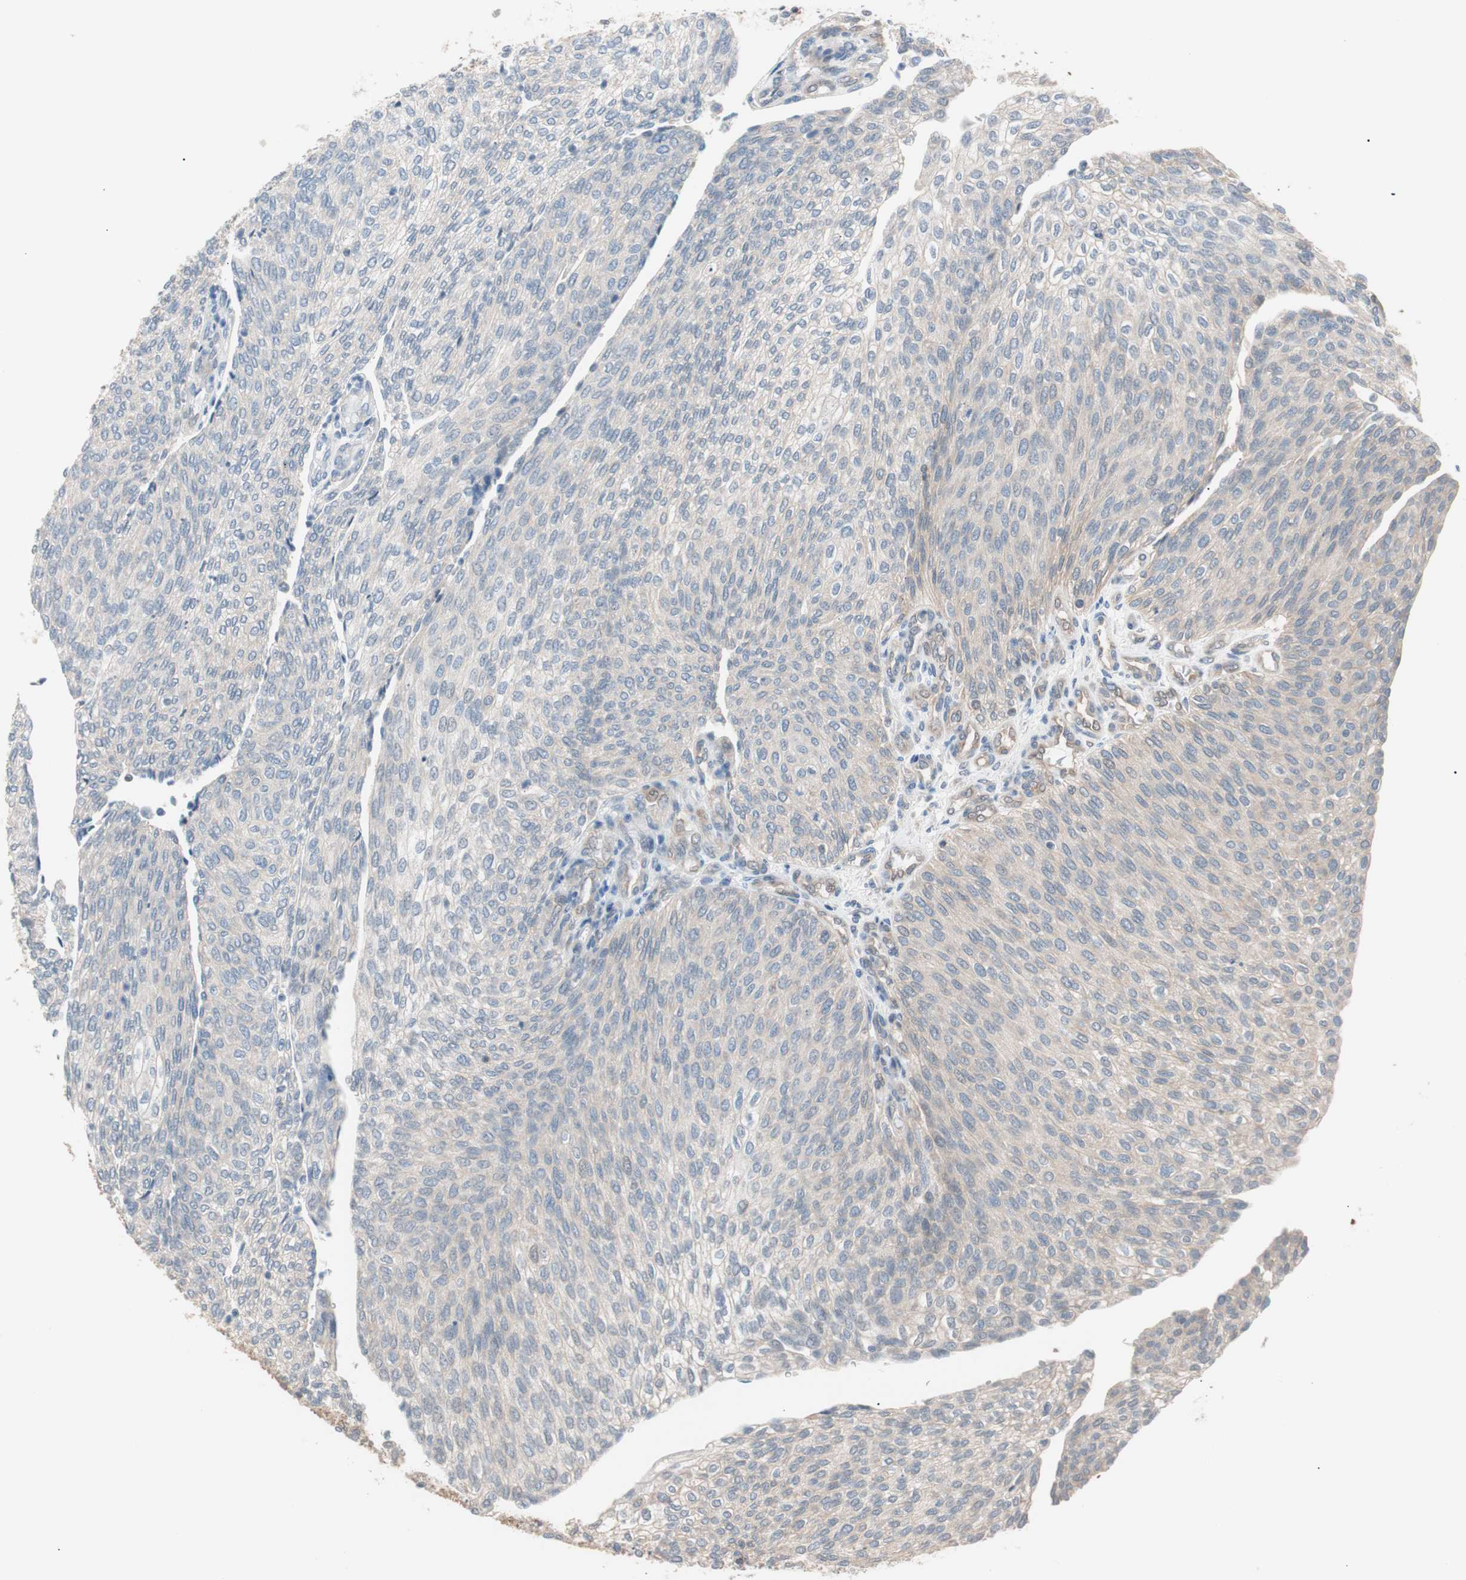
{"staining": {"intensity": "weak", "quantity": "<25%", "location": "cytoplasmic/membranous"}, "tissue": "urothelial cancer", "cell_type": "Tumor cells", "image_type": "cancer", "snomed": [{"axis": "morphology", "description": "Urothelial carcinoma, Low grade"}, {"axis": "topography", "description": "Urinary bladder"}], "caption": "The image displays no staining of tumor cells in low-grade urothelial carcinoma.", "gene": "SMG1", "patient": {"sex": "female", "age": 79}}